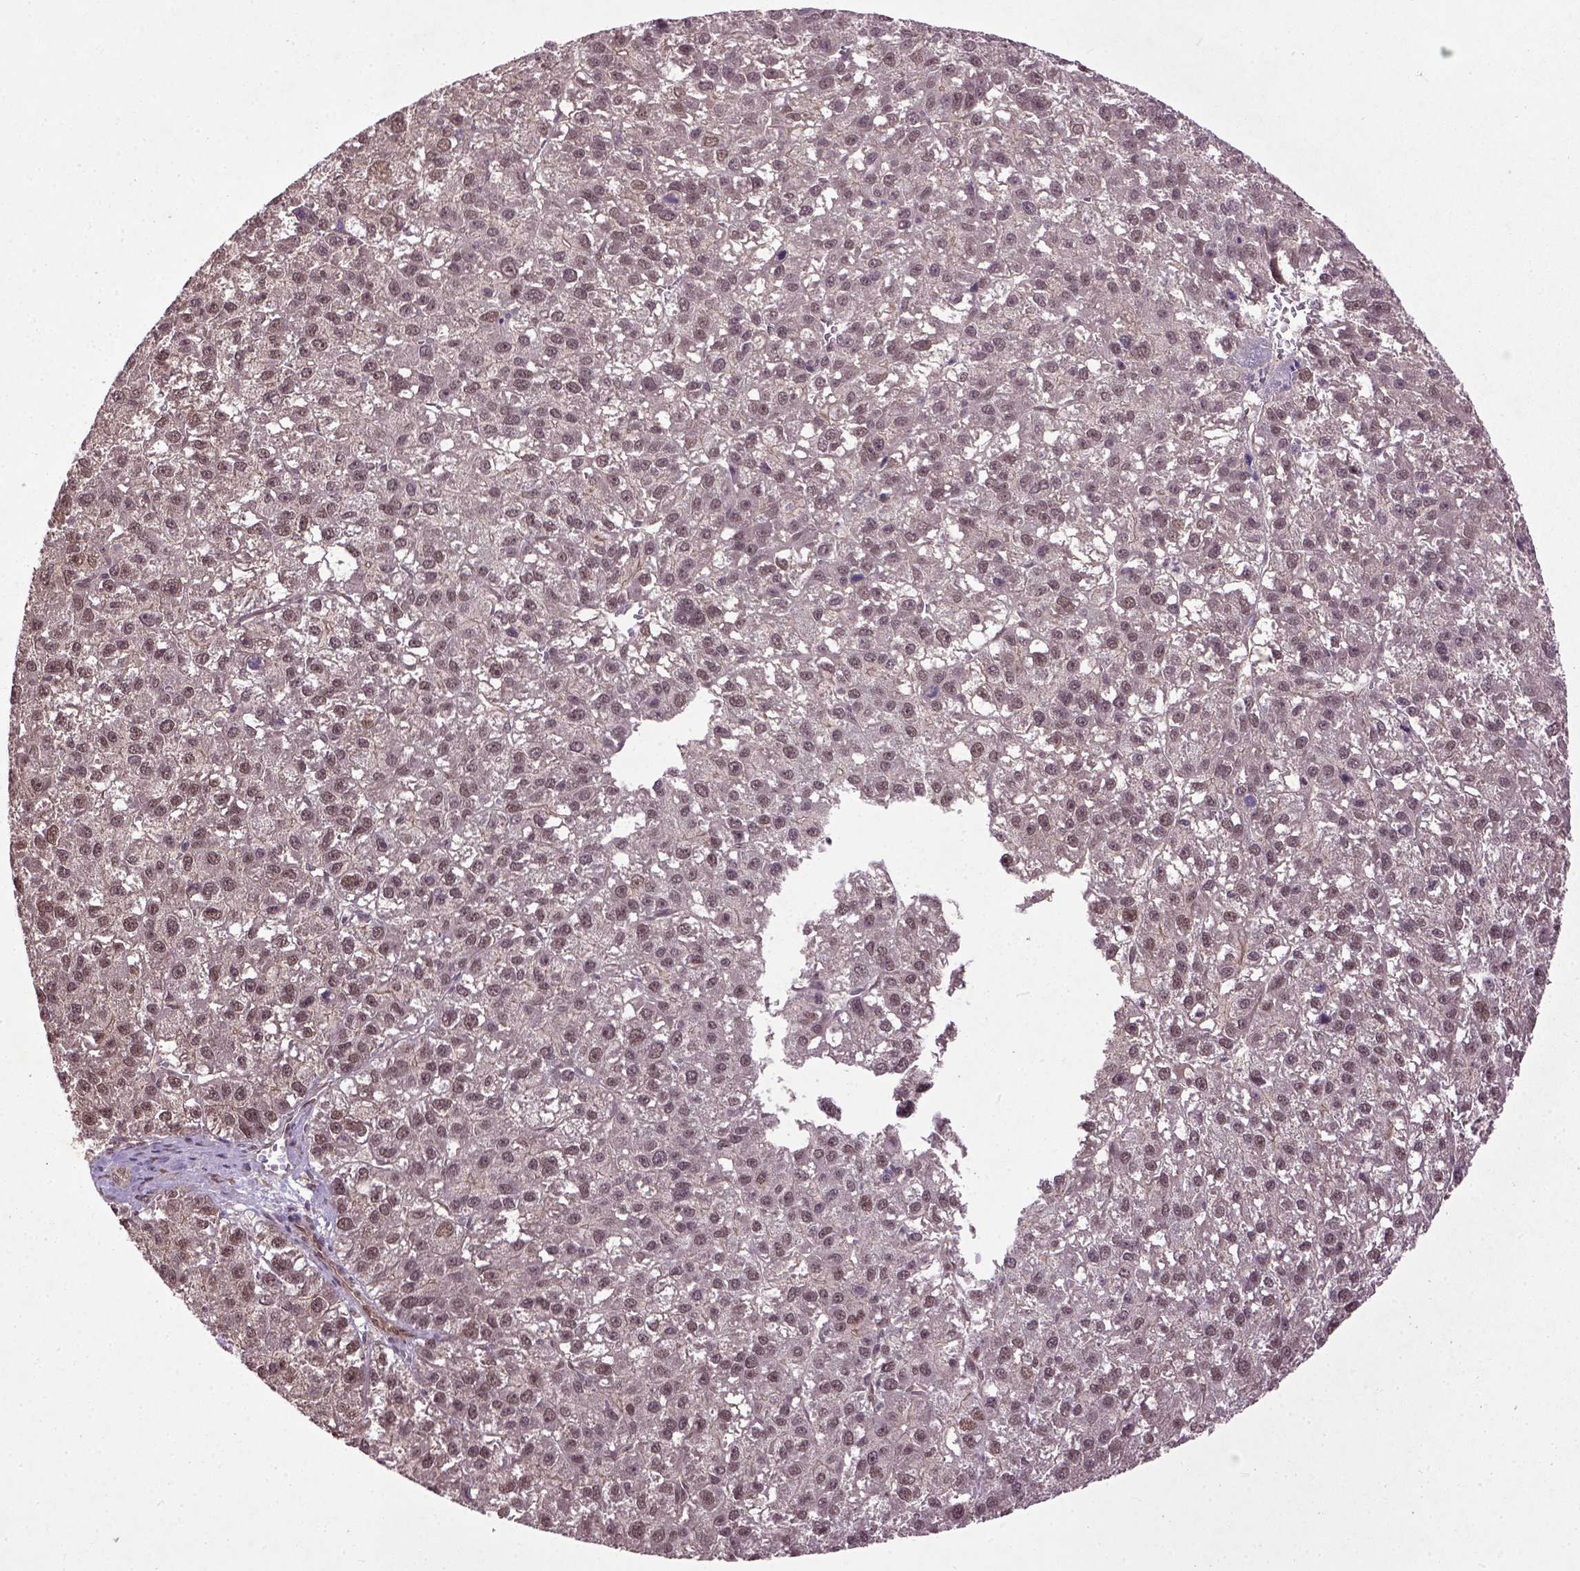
{"staining": {"intensity": "moderate", "quantity": "25%-75%", "location": "nuclear"}, "tissue": "liver cancer", "cell_type": "Tumor cells", "image_type": "cancer", "snomed": [{"axis": "morphology", "description": "Carcinoma, Hepatocellular, NOS"}, {"axis": "topography", "description": "Liver"}], "caption": "Human liver cancer stained with a protein marker displays moderate staining in tumor cells.", "gene": "UBA3", "patient": {"sex": "female", "age": 70}}